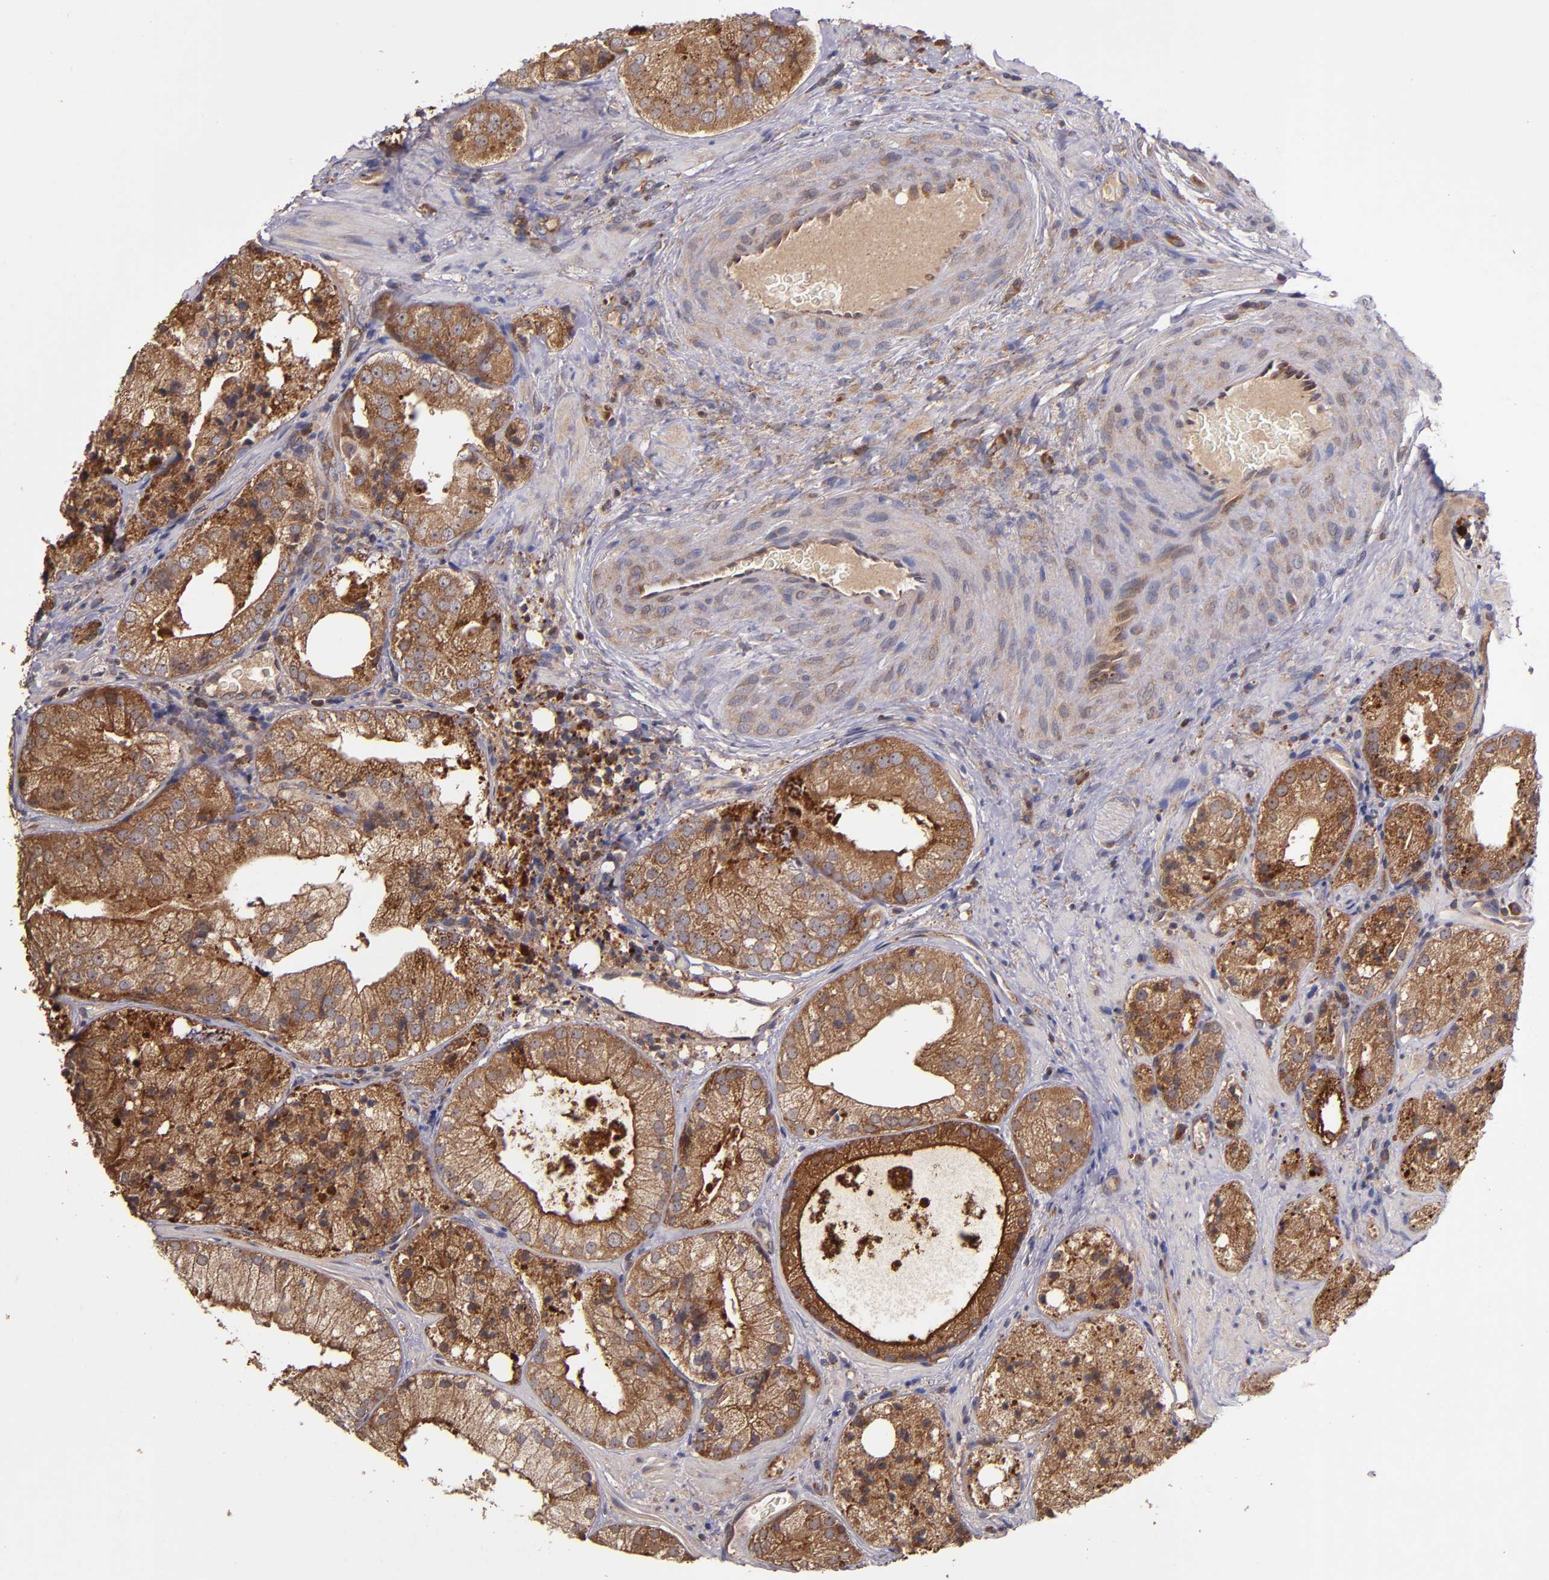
{"staining": {"intensity": "strong", "quantity": ">75%", "location": "cytoplasmic/membranous"}, "tissue": "prostate cancer", "cell_type": "Tumor cells", "image_type": "cancer", "snomed": [{"axis": "morphology", "description": "Adenocarcinoma, Low grade"}, {"axis": "topography", "description": "Prostate"}], "caption": "Prostate cancer (low-grade adenocarcinoma) stained with immunohistochemistry reveals strong cytoplasmic/membranous staining in about >75% of tumor cells.", "gene": "EIF4ENIF1", "patient": {"sex": "male", "age": 60}}